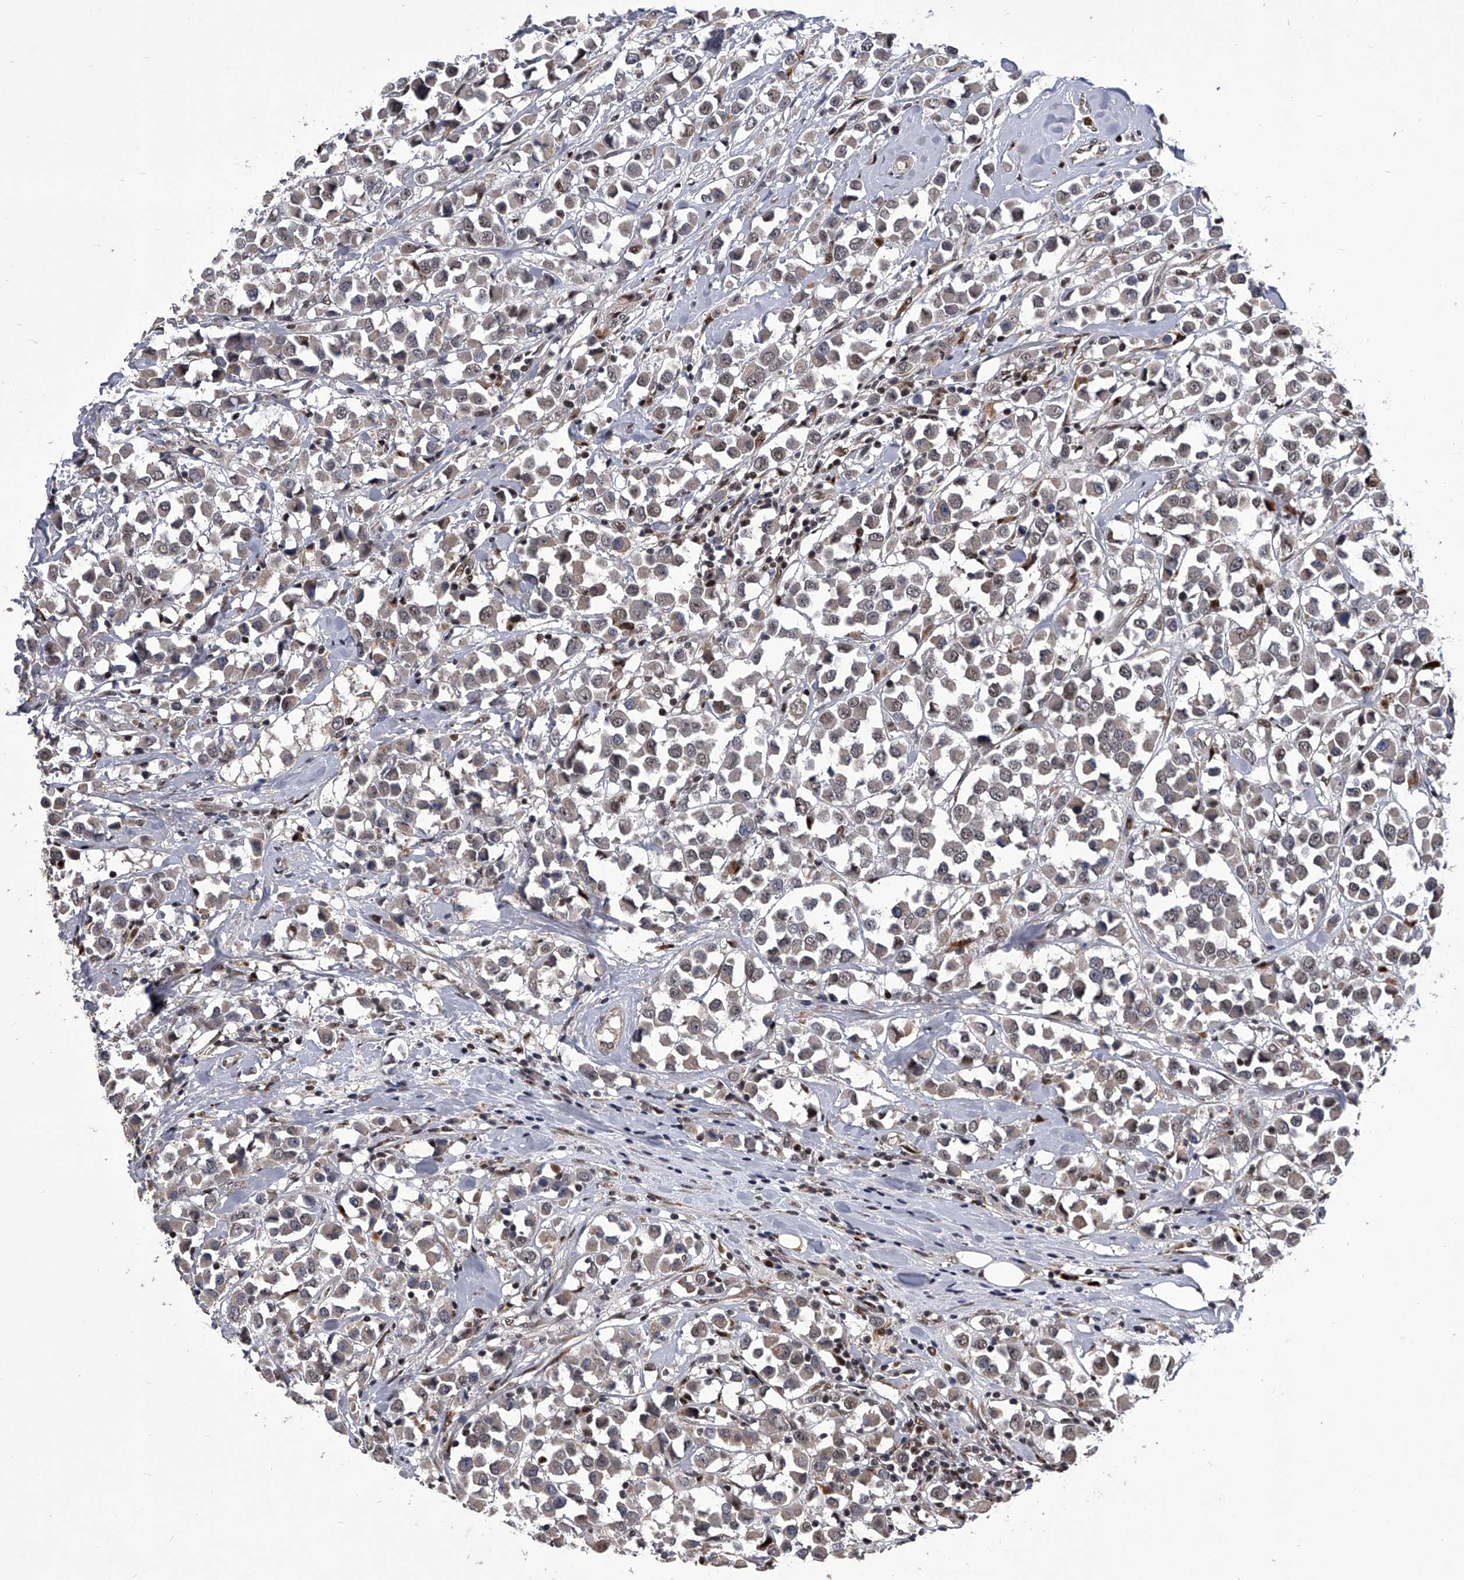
{"staining": {"intensity": "weak", "quantity": "25%-75%", "location": "cytoplasmic/membranous"}, "tissue": "breast cancer", "cell_type": "Tumor cells", "image_type": "cancer", "snomed": [{"axis": "morphology", "description": "Duct carcinoma"}, {"axis": "topography", "description": "Breast"}], "caption": "High-power microscopy captured an immunohistochemistry (IHC) micrograph of breast cancer (invasive ductal carcinoma), revealing weak cytoplasmic/membranous expression in about 25%-75% of tumor cells.", "gene": "CMTR1", "patient": {"sex": "female", "age": 61}}